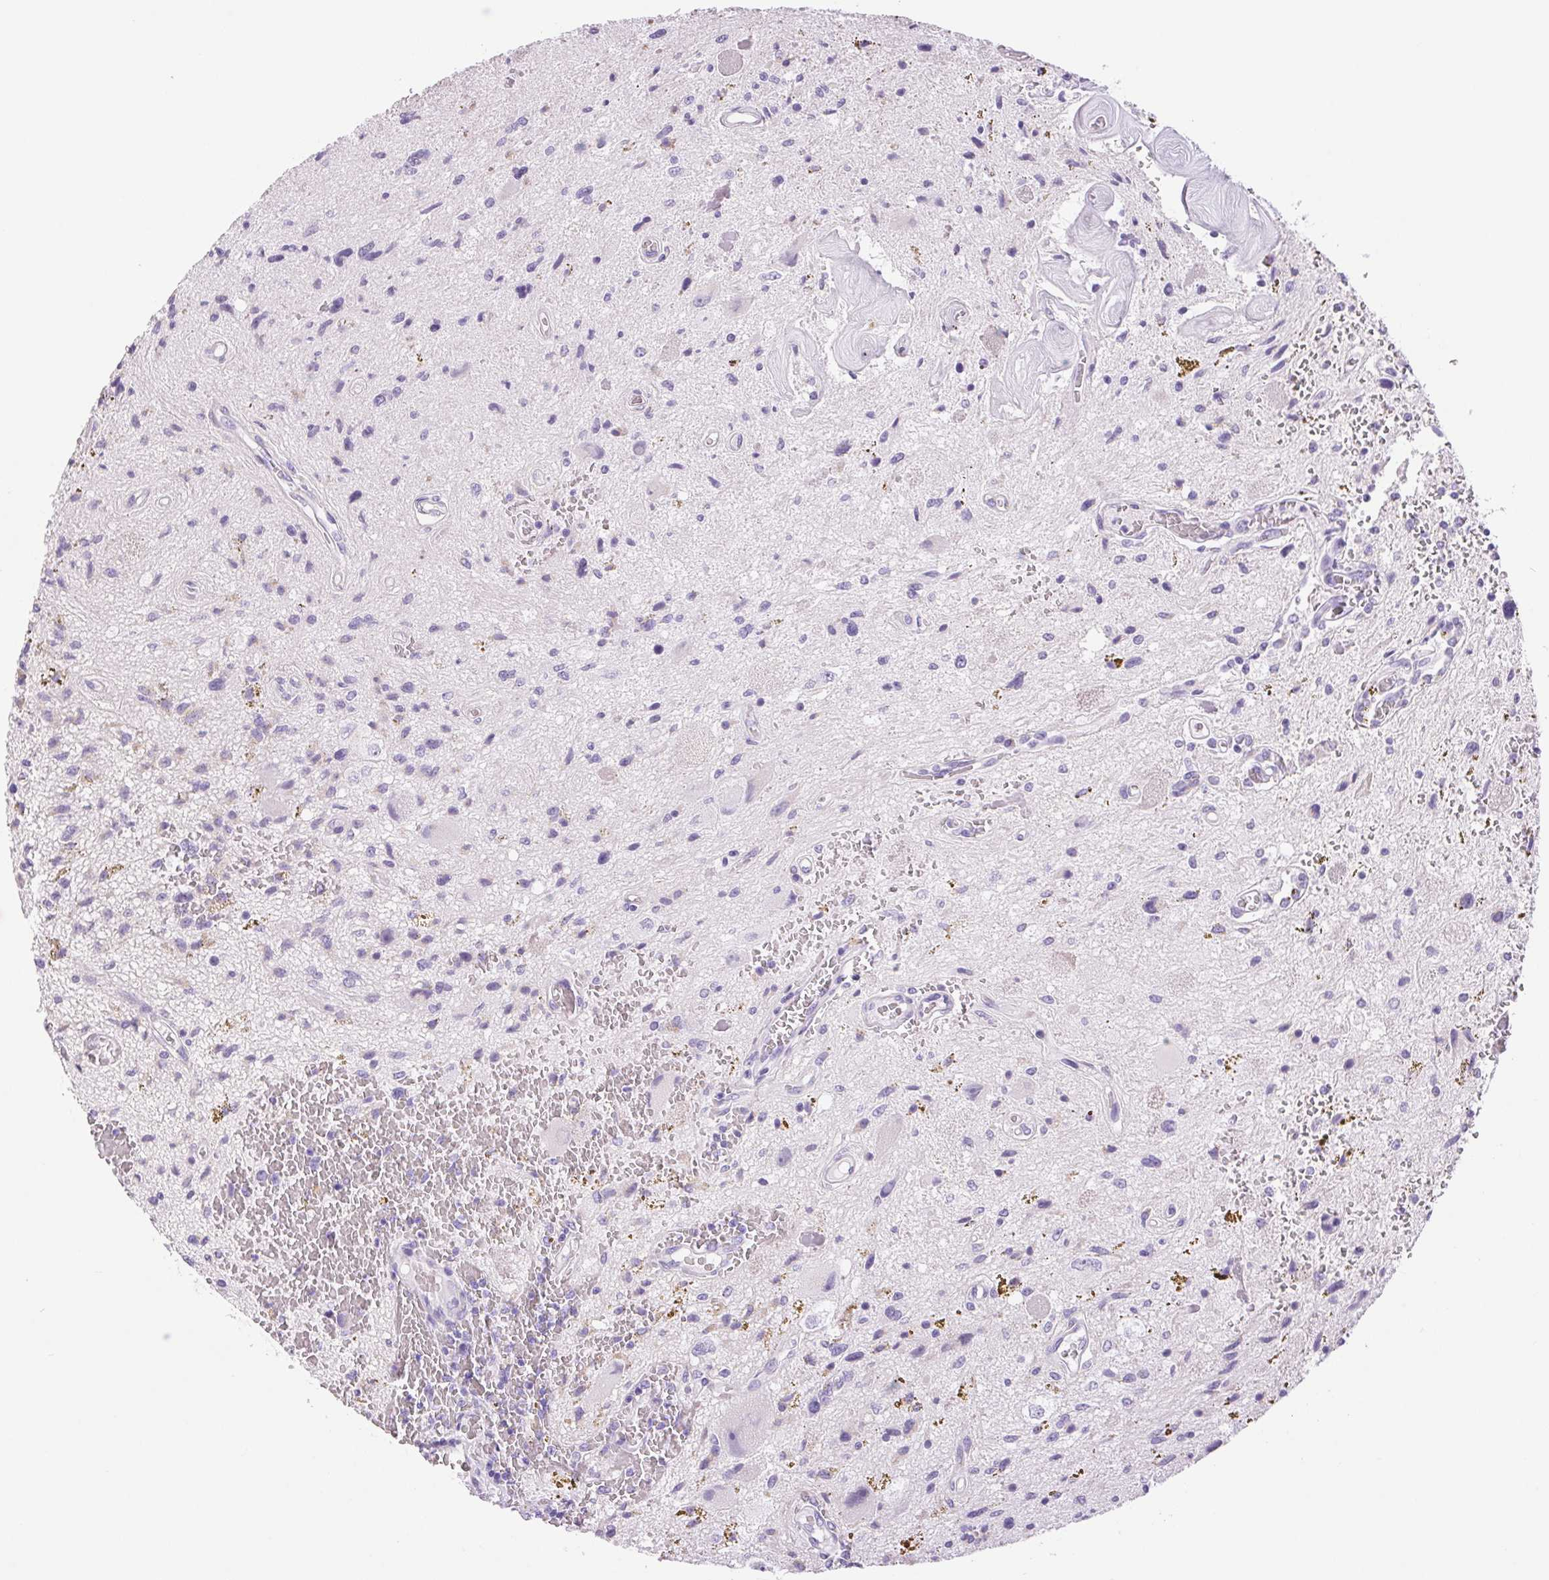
{"staining": {"intensity": "negative", "quantity": "none", "location": "none"}, "tissue": "glioma", "cell_type": "Tumor cells", "image_type": "cancer", "snomed": [{"axis": "morphology", "description": "Glioma, malignant, Low grade"}, {"axis": "topography", "description": "Cerebellum"}], "caption": "Photomicrograph shows no significant protein positivity in tumor cells of glioma.", "gene": "SERPINB3", "patient": {"sex": "female", "age": 14}}